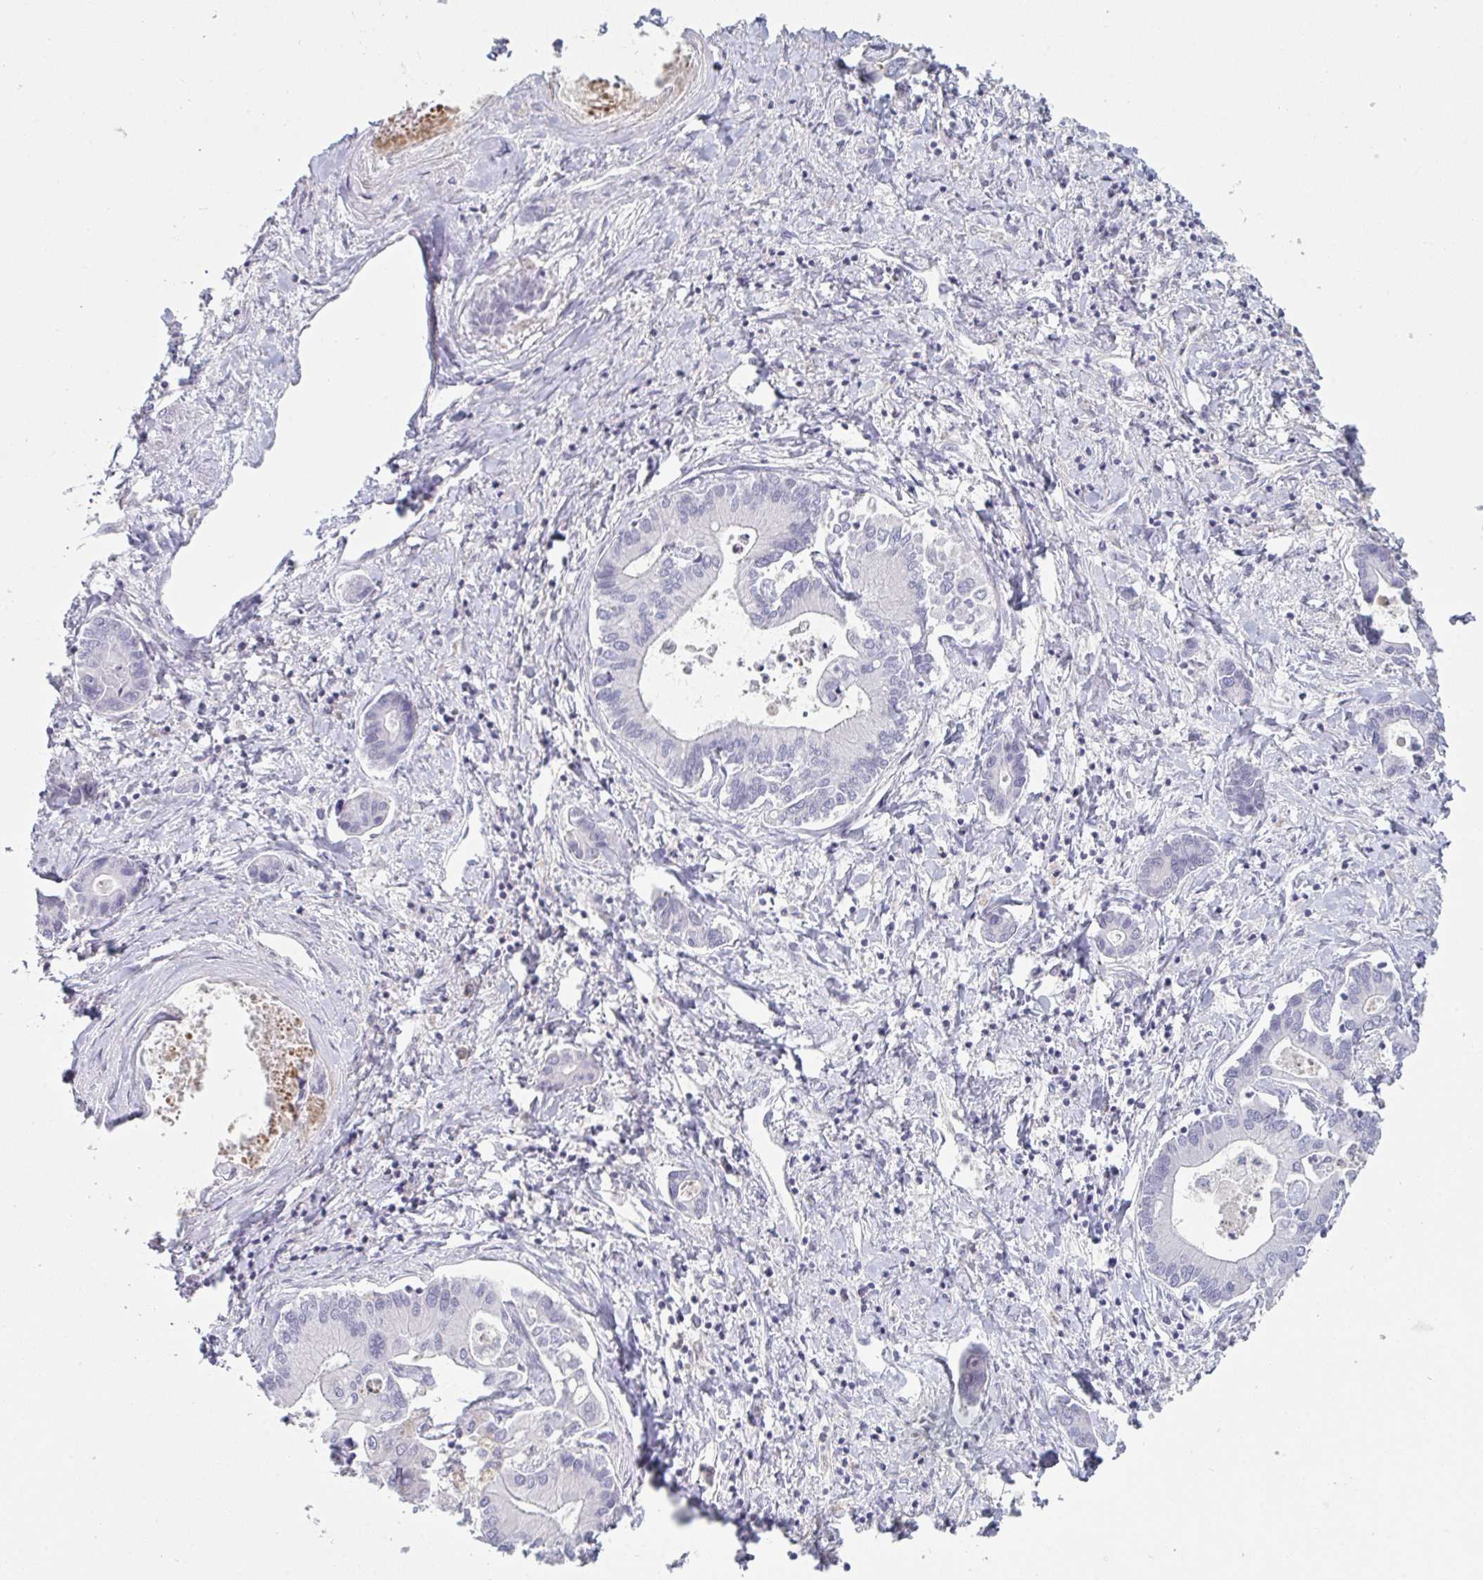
{"staining": {"intensity": "negative", "quantity": "none", "location": "none"}, "tissue": "liver cancer", "cell_type": "Tumor cells", "image_type": "cancer", "snomed": [{"axis": "morphology", "description": "Cholangiocarcinoma"}, {"axis": "topography", "description": "Liver"}], "caption": "Immunohistochemistry (IHC) photomicrograph of human cholangiocarcinoma (liver) stained for a protein (brown), which demonstrates no positivity in tumor cells. The staining is performed using DAB (3,3'-diaminobenzidine) brown chromogen with nuclei counter-stained in using hematoxylin.", "gene": "DISP2", "patient": {"sex": "male", "age": 66}}